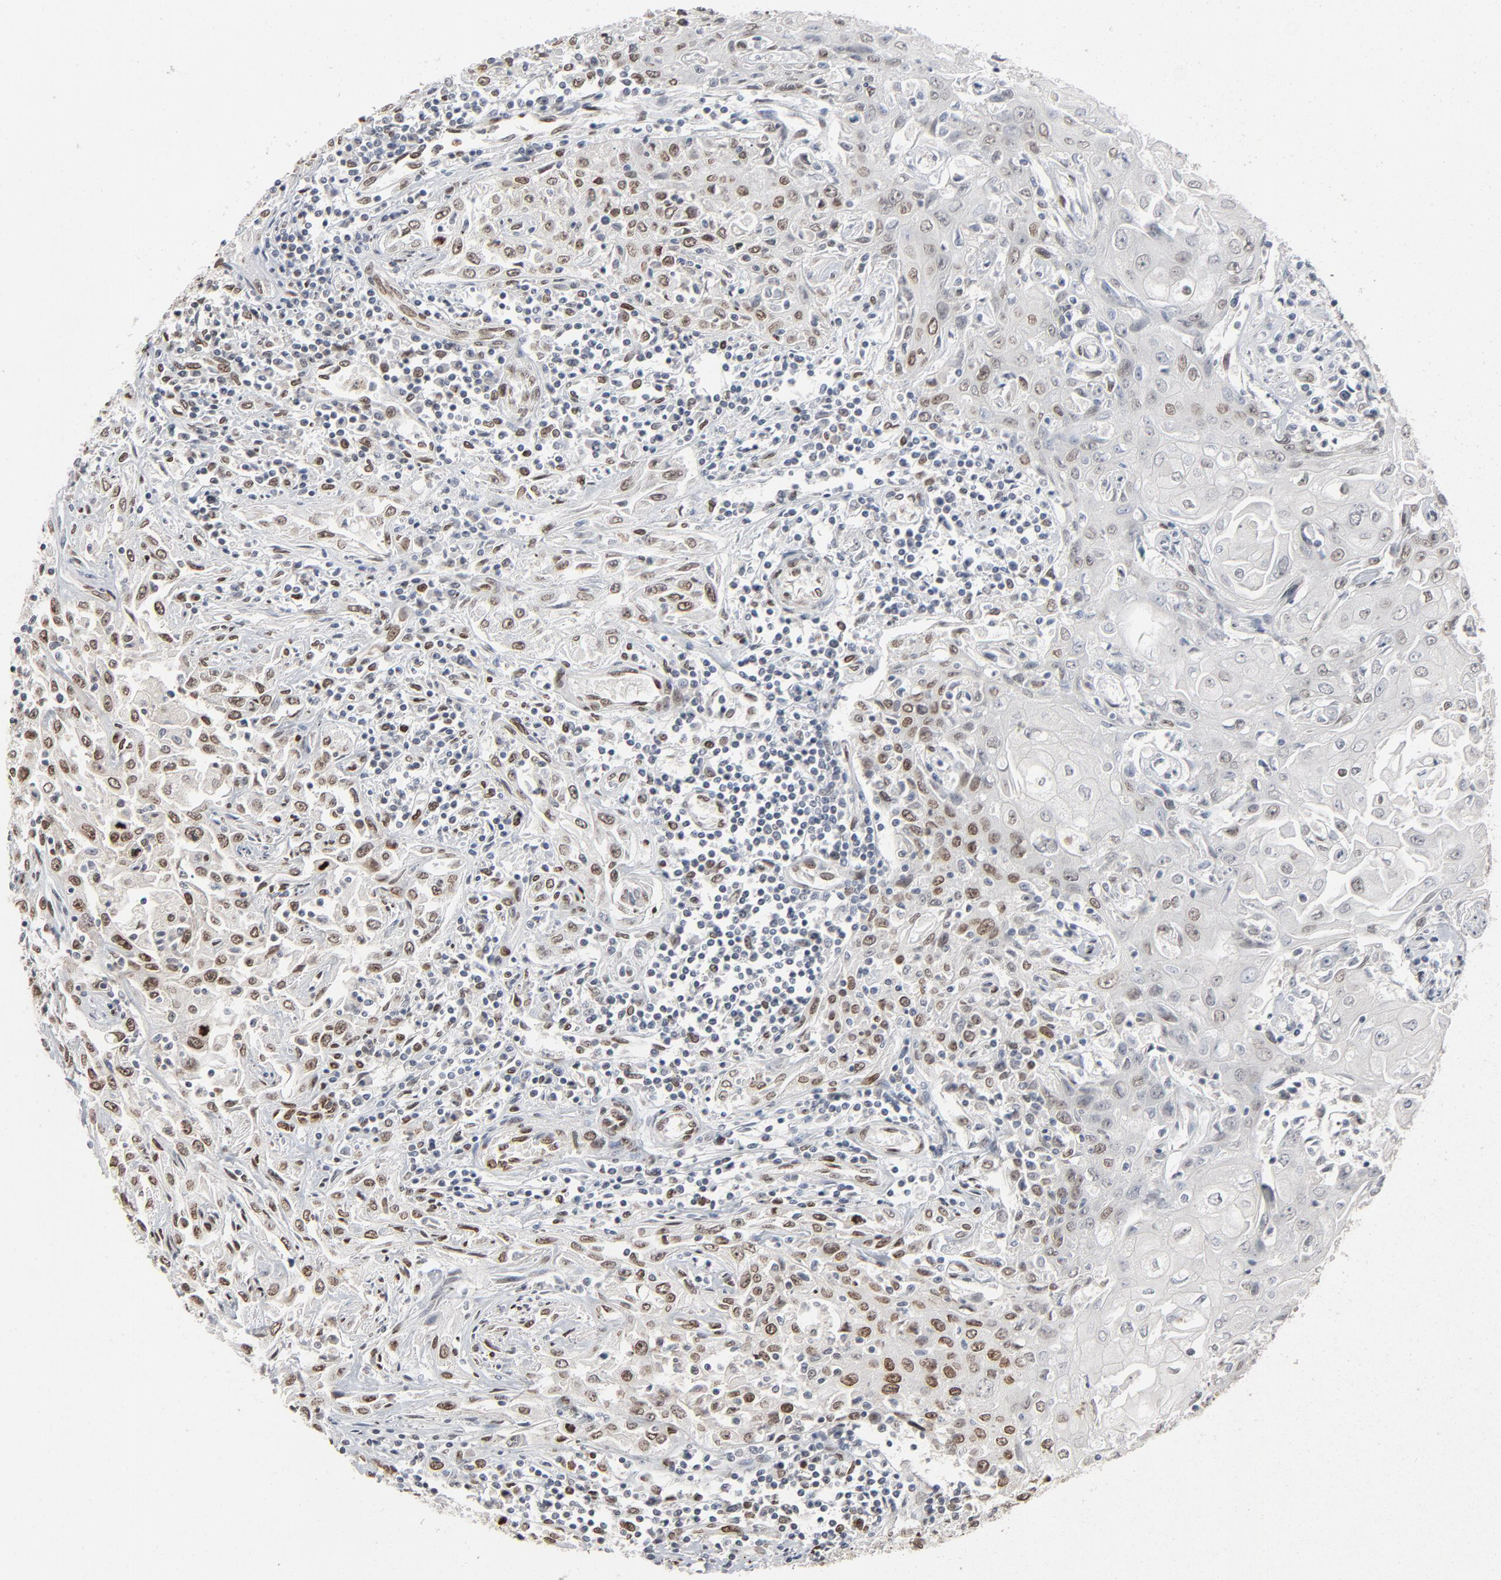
{"staining": {"intensity": "strong", "quantity": ">75%", "location": "nuclear"}, "tissue": "head and neck cancer", "cell_type": "Tumor cells", "image_type": "cancer", "snomed": [{"axis": "morphology", "description": "Squamous cell carcinoma, NOS"}, {"axis": "topography", "description": "Oral tissue"}, {"axis": "topography", "description": "Head-Neck"}], "caption": "Tumor cells exhibit high levels of strong nuclear expression in about >75% of cells in human head and neck cancer.", "gene": "CUX1", "patient": {"sex": "female", "age": 76}}